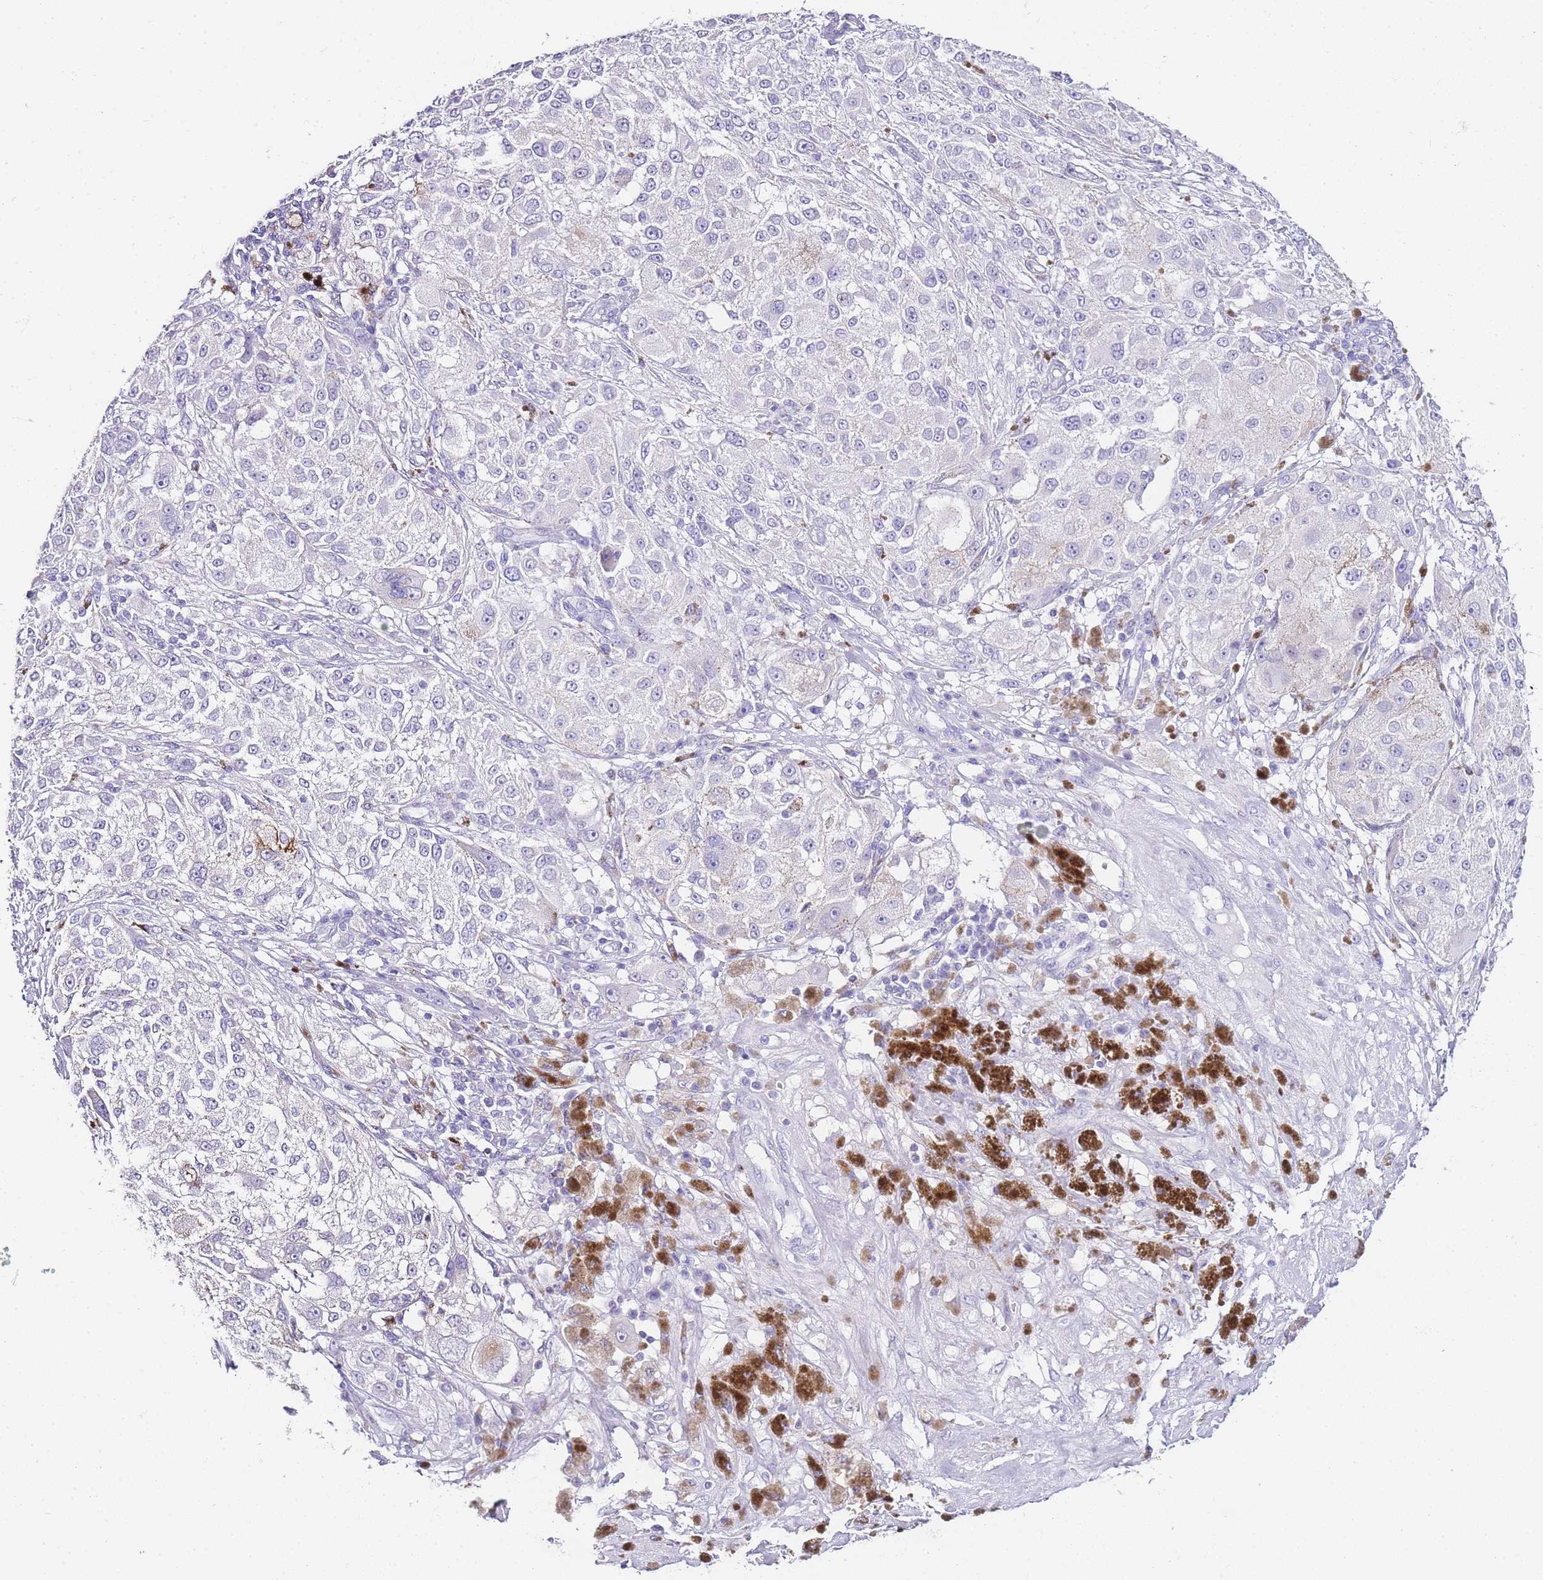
{"staining": {"intensity": "negative", "quantity": "none", "location": "none"}, "tissue": "melanoma", "cell_type": "Tumor cells", "image_type": "cancer", "snomed": [{"axis": "morphology", "description": "Necrosis, NOS"}, {"axis": "morphology", "description": "Malignant melanoma, NOS"}, {"axis": "topography", "description": "Skin"}], "caption": "A high-resolution photomicrograph shows IHC staining of malignant melanoma, which demonstrates no significant staining in tumor cells.", "gene": "DPP4", "patient": {"sex": "female", "age": 87}}